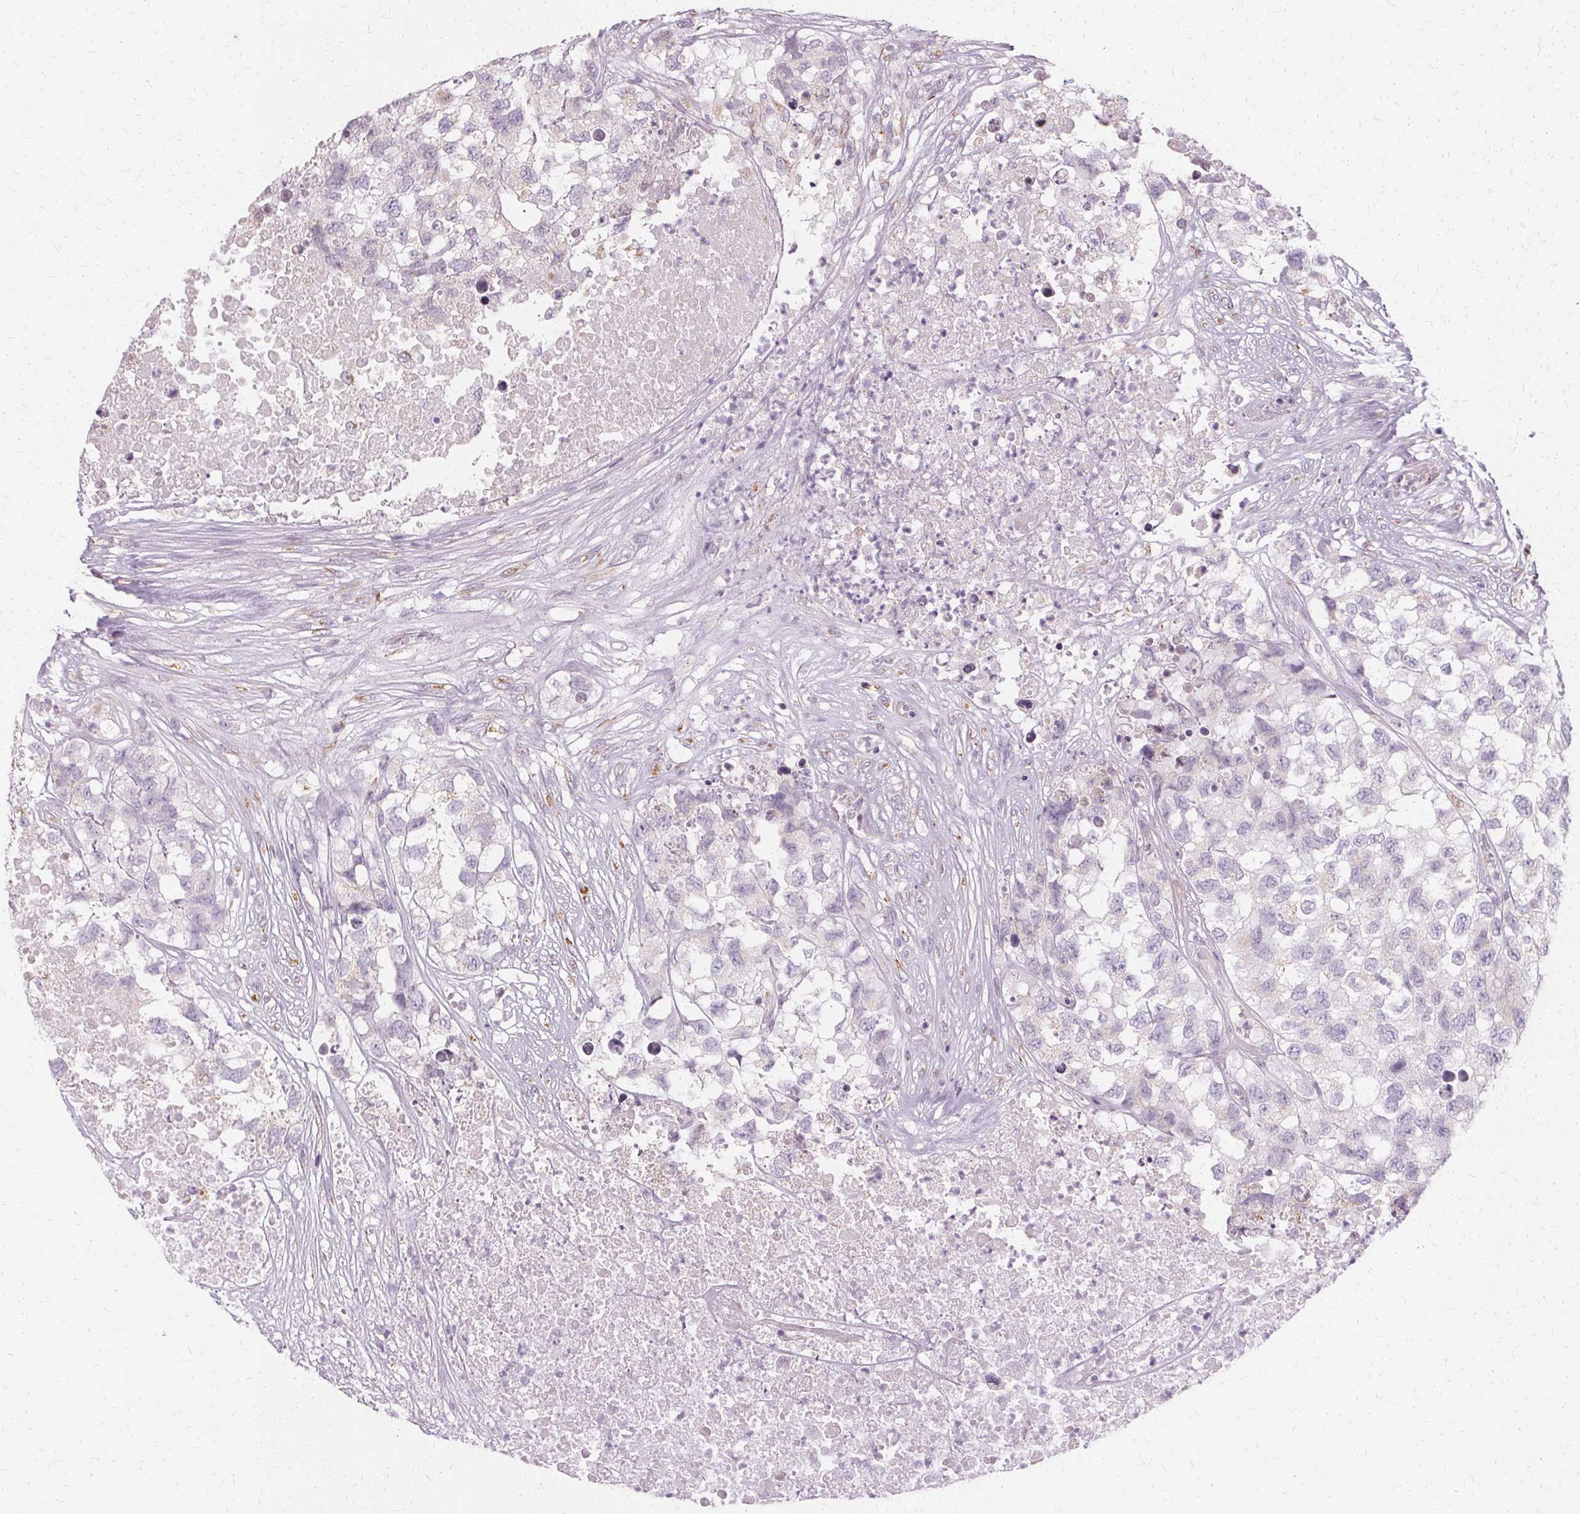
{"staining": {"intensity": "negative", "quantity": "none", "location": "none"}, "tissue": "testis cancer", "cell_type": "Tumor cells", "image_type": "cancer", "snomed": [{"axis": "morphology", "description": "Carcinoma, Embryonal, NOS"}, {"axis": "topography", "description": "Testis"}], "caption": "Tumor cells are negative for brown protein staining in embryonal carcinoma (testis). The staining was performed using DAB (3,3'-diaminobenzidine) to visualize the protein expression in brown, while the nuclei were stained in blue with hematoxylin (Magnification: 20x).", "gene": "FCRL3", "patient": {"sex": "male", "age": 83}}